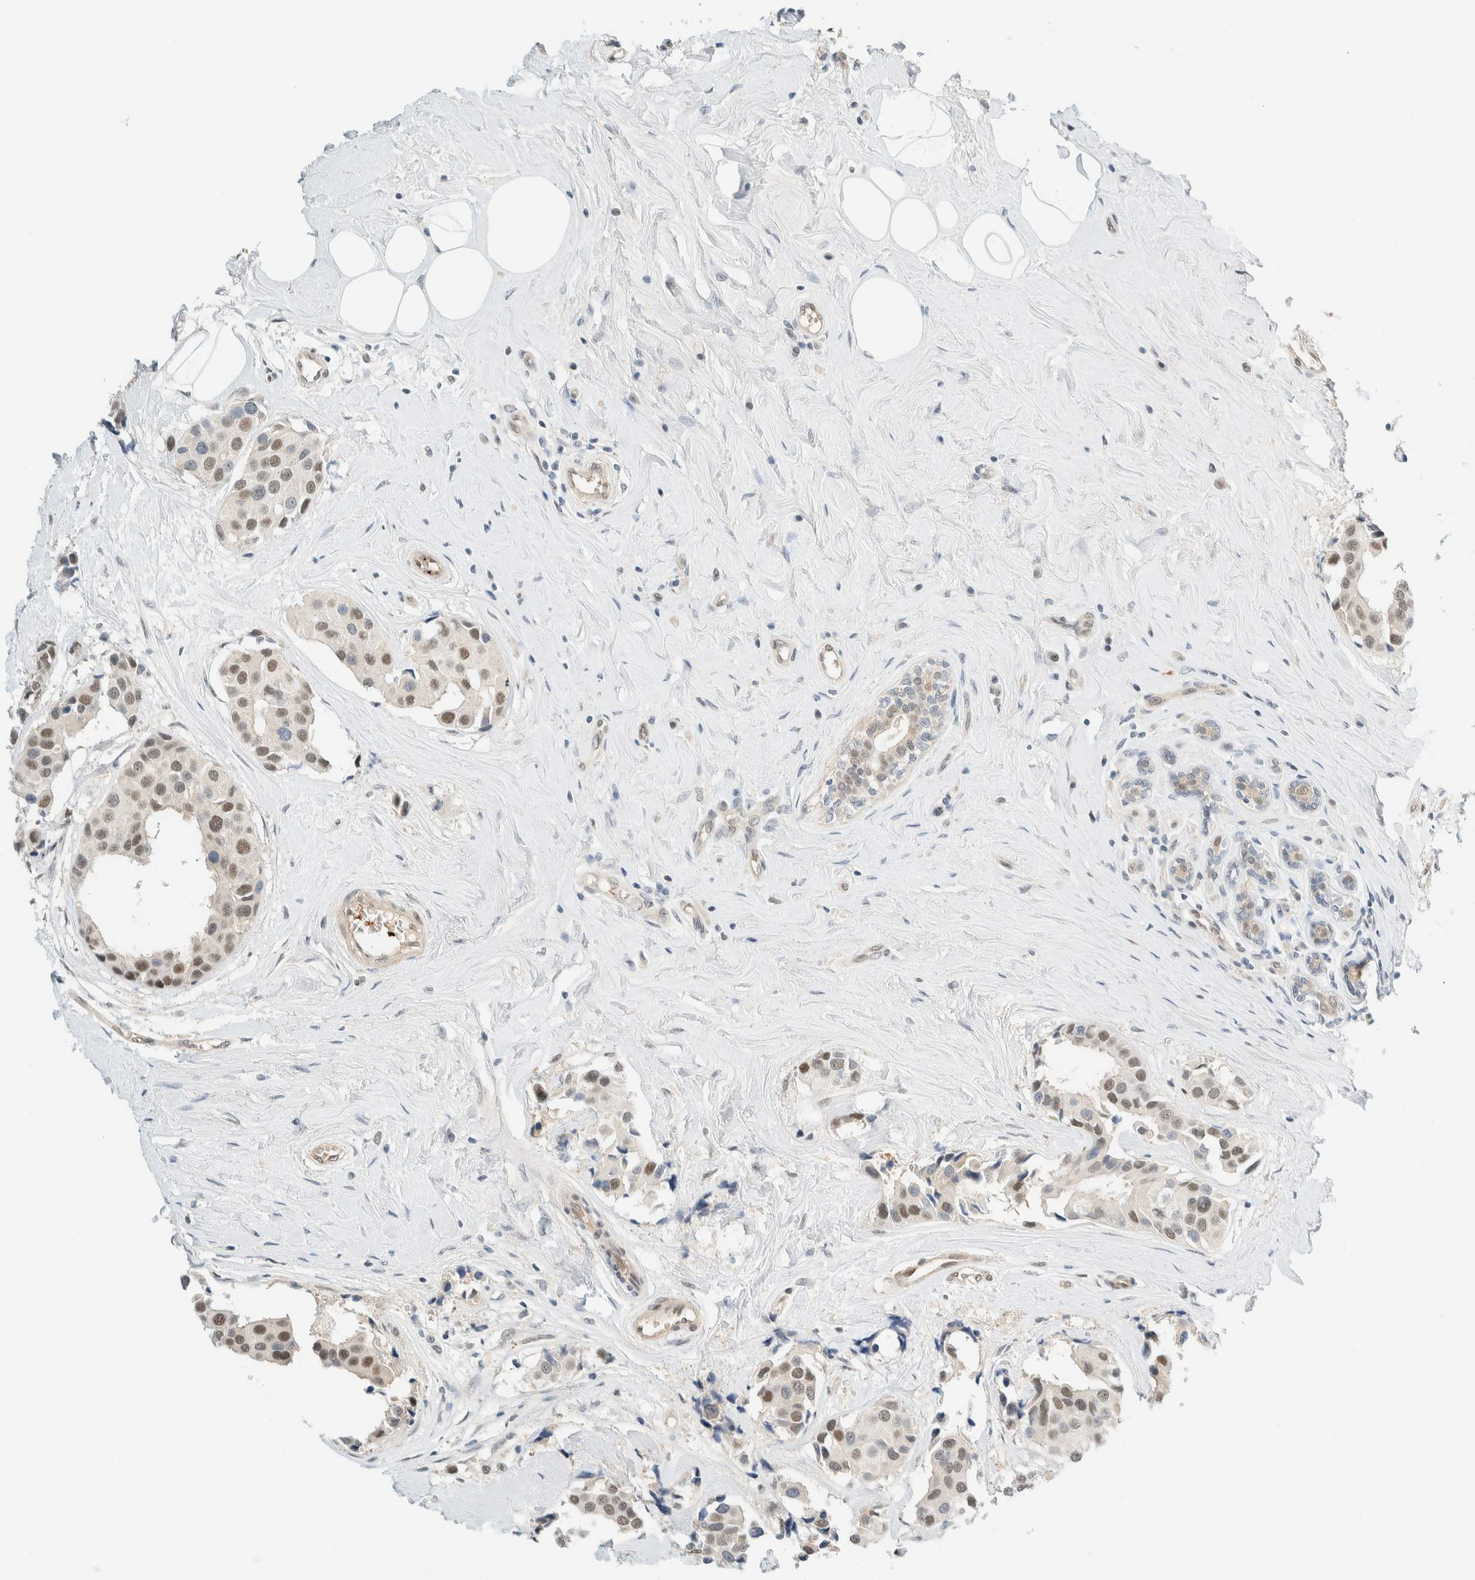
{"staining": {"intensity": "weak", "quantity": ">75%", "location": "nuclear"}, "tissue": "breast cancer", "cell_type": "Tumor cells", "image_type": "cancer", "snomed": [{"axis": "morphology", "description": "Normal tissue, NOS"}, {"axis": "morphology", "description": "Duct carcinoma"}, {"axis": "topography", "description": "Breast"}], "caption": "The photomicrograph reveals immunohistochemical staining of breast cancer. There is weak nuclear staining is identified in about >75% of tumor cells. The protein of interest is shown in brown color, while the nuclei are stained blue.", "gene": "TSTD2", "patient": {"sex": "female", "age": 39}}